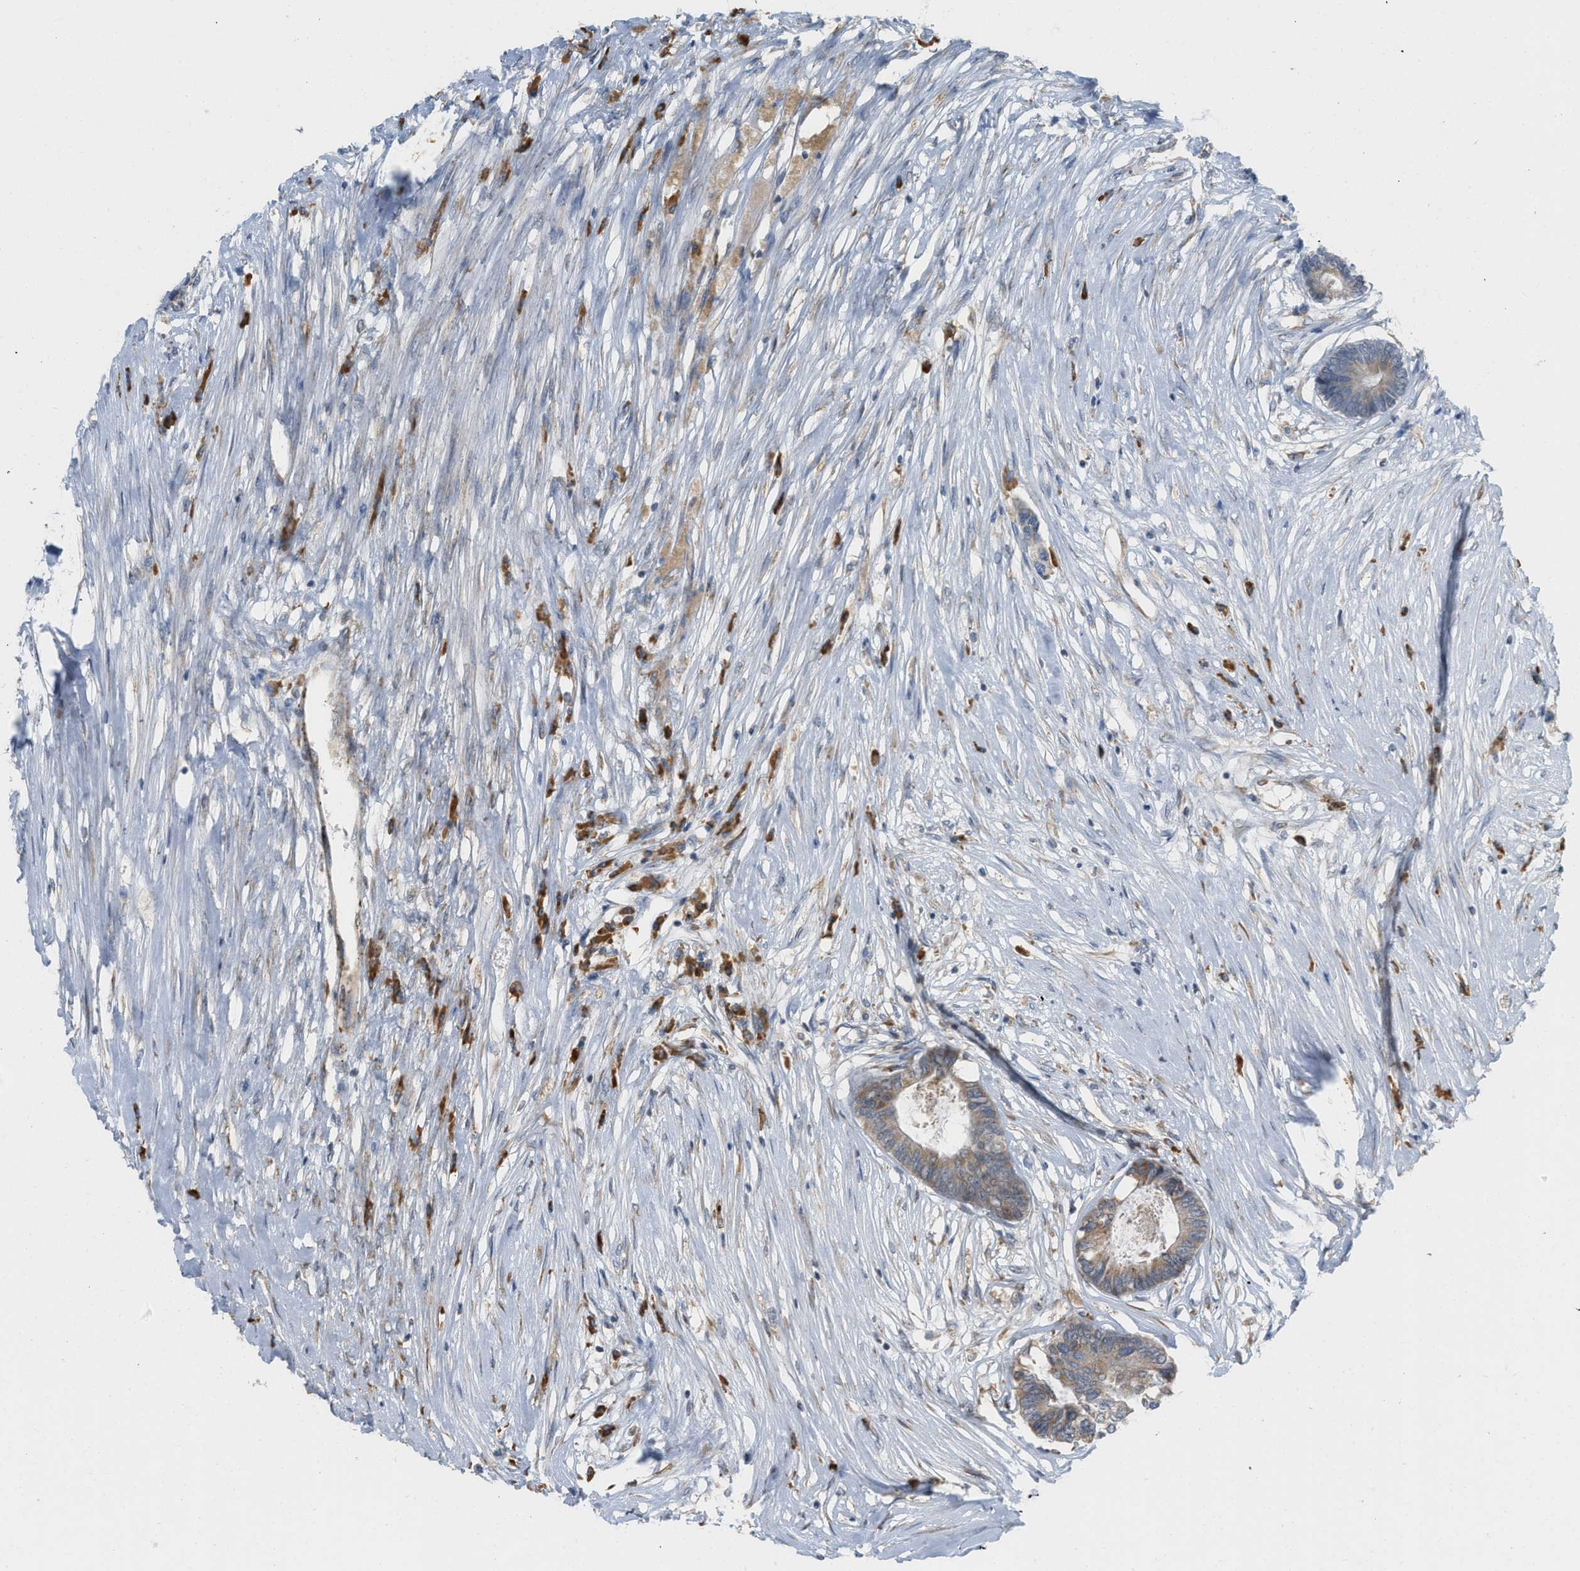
{"staining": {"intensity": "moderate", "quantity": ">75%", "location": "cytoplasmic/membranous"}, "tissue": "colorectal cancer", "cell_type": "Tumor cells", "image_type": "cancer", "snomed": [{"axis": "morphology", "description": "Adenocarcinoma, NOS"}, {"axis": "topography", "description": "Rectum"}], "caption": "A photomicrograph of human colorectal adenocarcinoma stained for a protein displays moderate cytoplasmic/membranous brown staining in tumor cells.", "gene": "SVOP", "patient": {"sex": "male", "age": 63}}